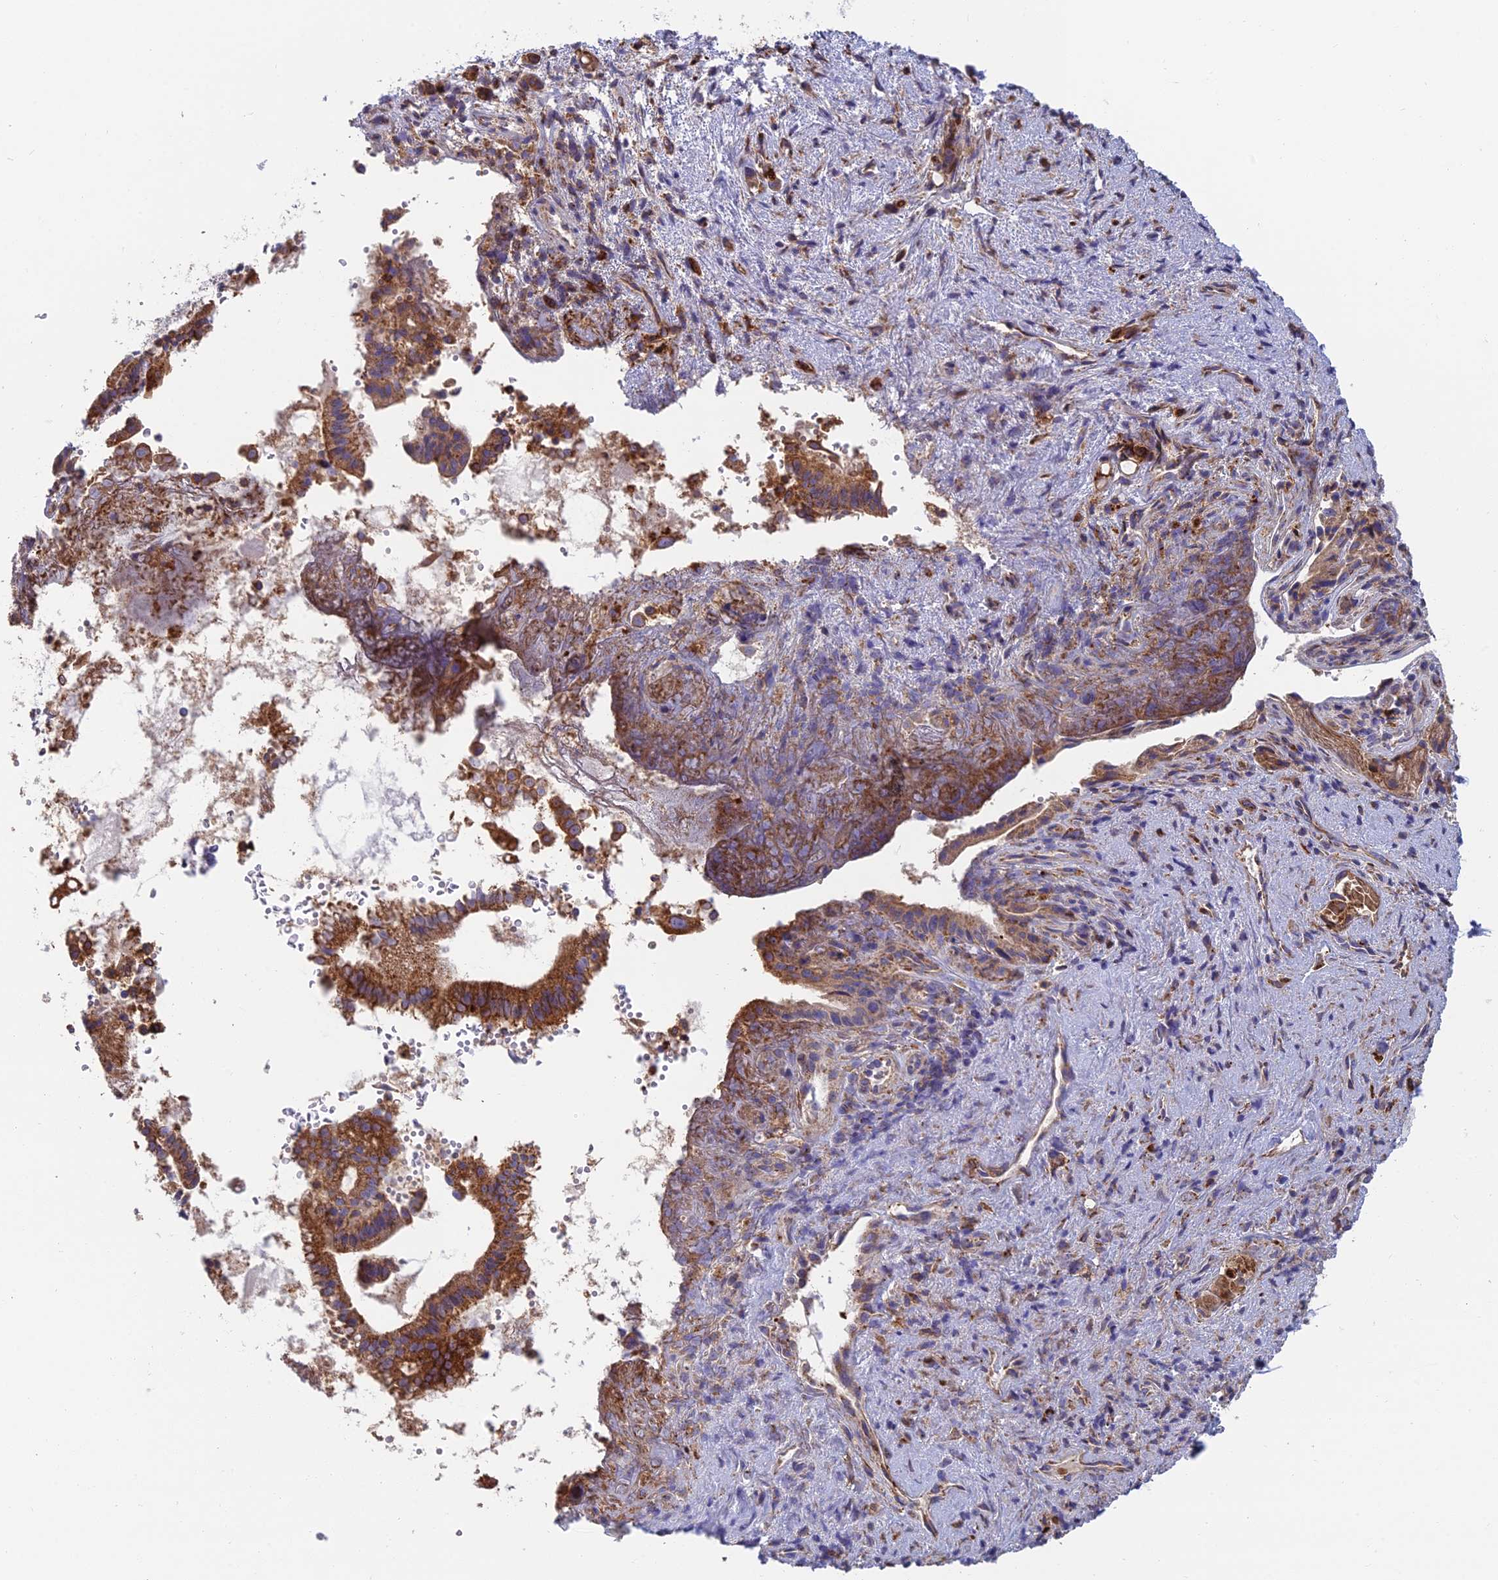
{"staining": {"intensity": "moderate", "quantity": ">75%", "location": "cytoplasmic/membranous"}, "tissue": "pancreatic cancer", "cell_type": "Tumor cells", "image_type": "cancer", "snomed": [{"axis": "morphology", "description": "Adenocarcinoma, NOS"}, {"axis": "topography", "description": "Pancreas"}], "caption": "Tumor cells exhibit medium levels of moderate cytoplasmic/membranous expression in approximately >75% of cells in human pancreatic adenocarcinoma.", "gene": "IFTAP", "patient": {"sex": "female", "age": 77}}